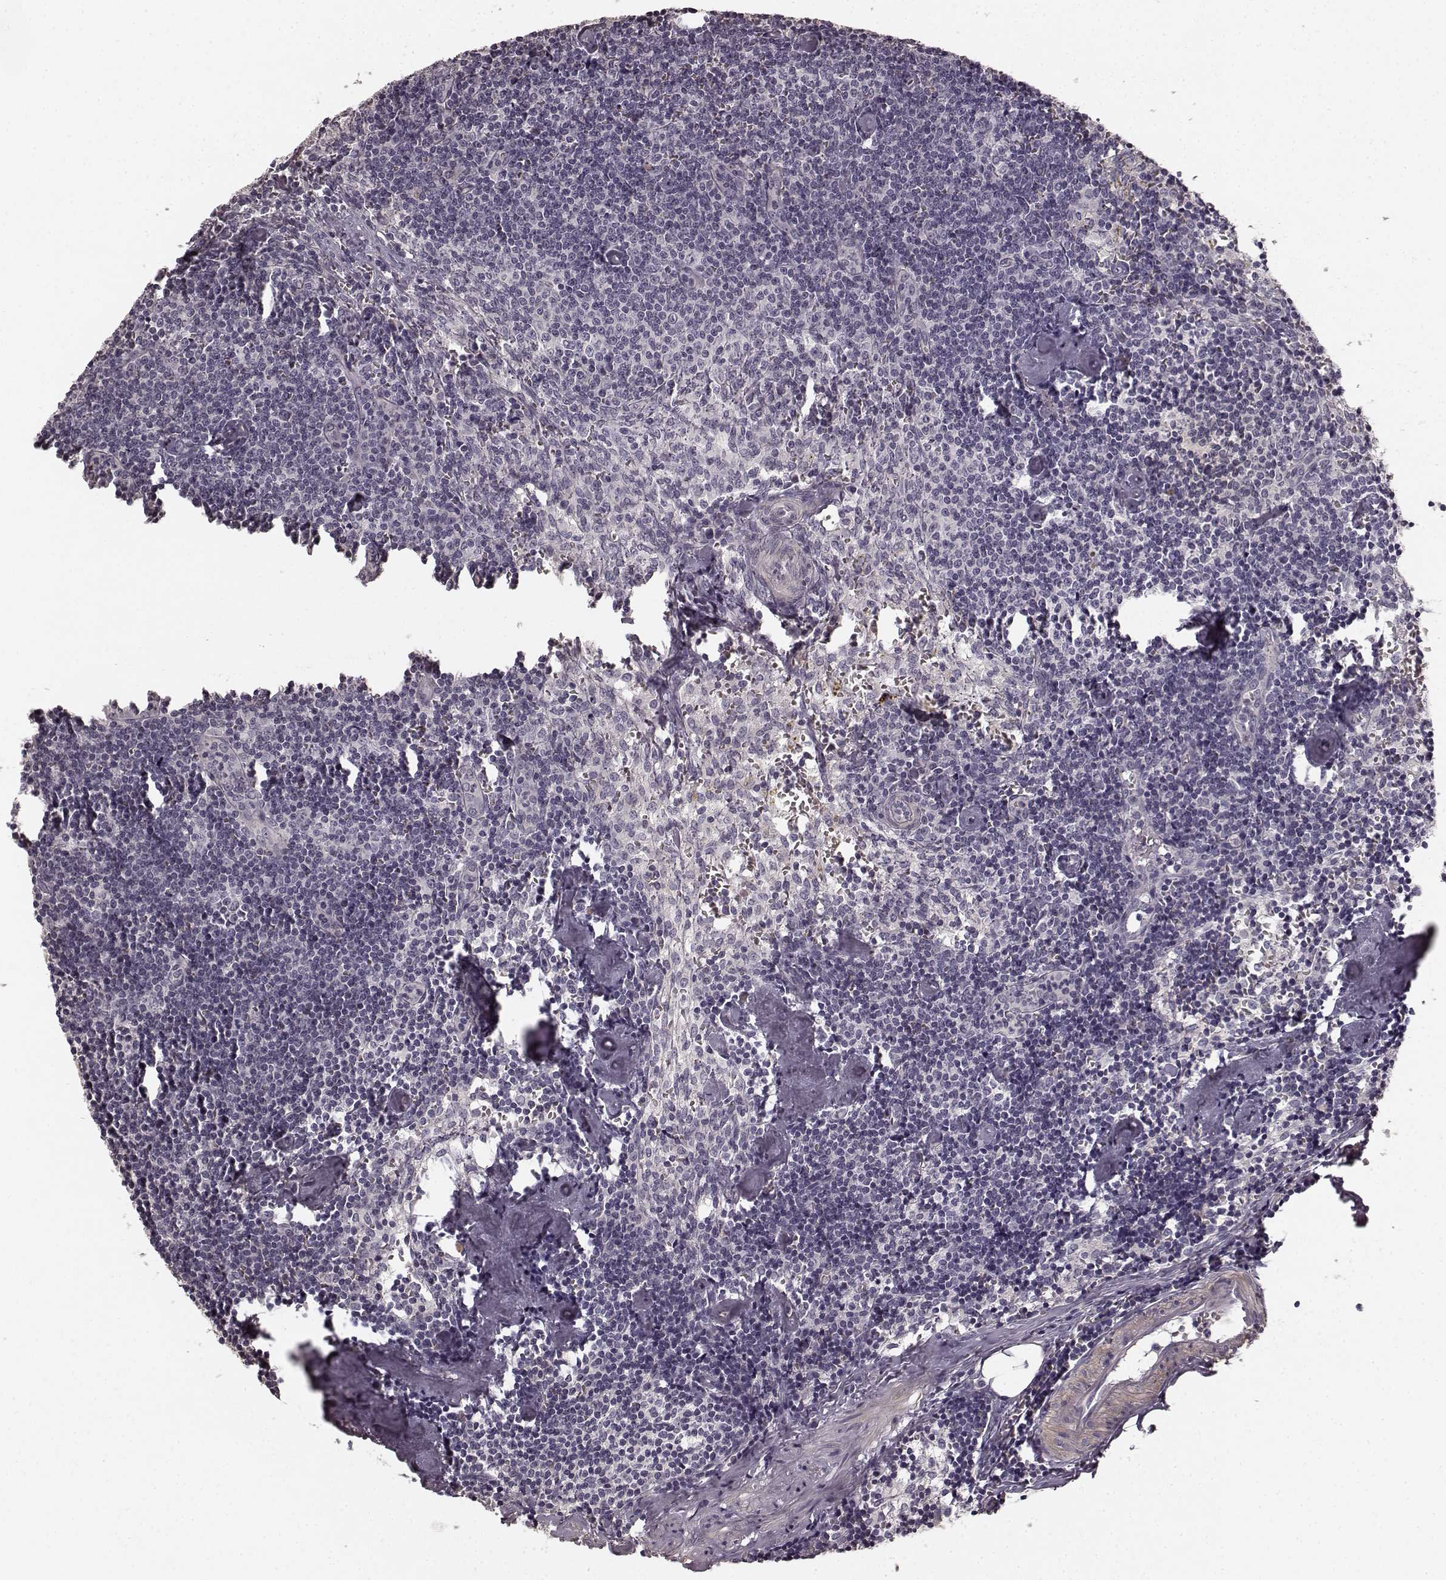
{"staining": {"intensity": "negative", "quantity": "none", "location": "none"}, "tissue": "lymph node", "cell_type": "Germinal center cells", "image_type": "normal", "snomed": [{"axis": "morphology", "description": "Normal tissue, NOS"}, {"axis": "topography", "description": "Lymph node"}], "caption": "This is an IHC image of unremarkable human lymph node. There is no positivity in germinal center cells.", "gene": "RIT2", "patient": {"sex": "female", "age": 50}}